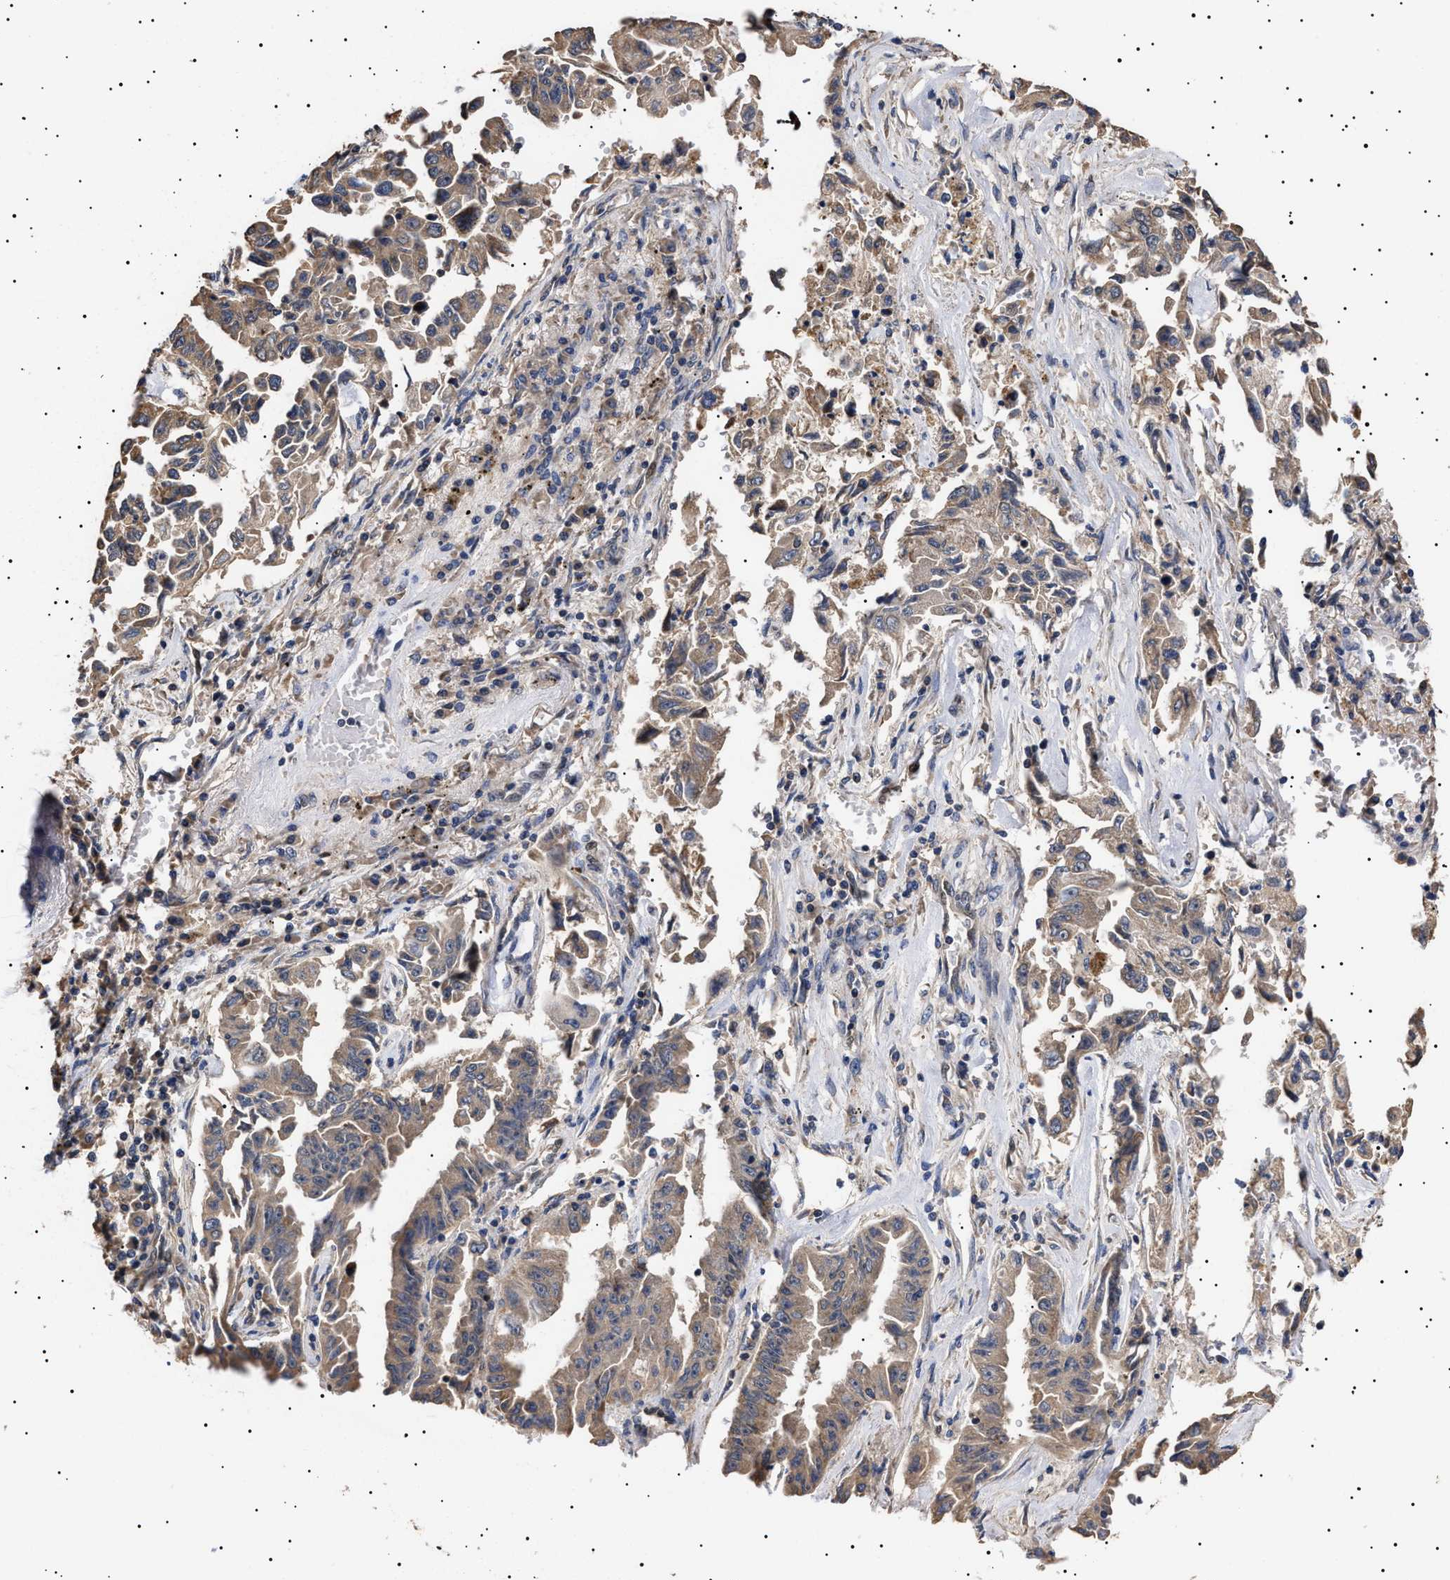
{"staining": {"intensity": "moderate", "quantity": ">75%", "location": "cytoplasmic/membranous"}, "tissue": "lung cancer", "cell_type": "Tumor cells", "image_type": "cancer", "snomed": [{"axis": "morphology", "description": "Adenocarcinoma, NOS"}, {"axis": "topography", "description": "Lung"}], "caption": "Lung cancer (adenocarcinoma) stained with a brown dye exhibits moderate cytoplasmic/membranous positive staining in approximately >75% of tumor cells.", "gene": "KRBA1", "patient": {"sex": "female", "age": 51}}